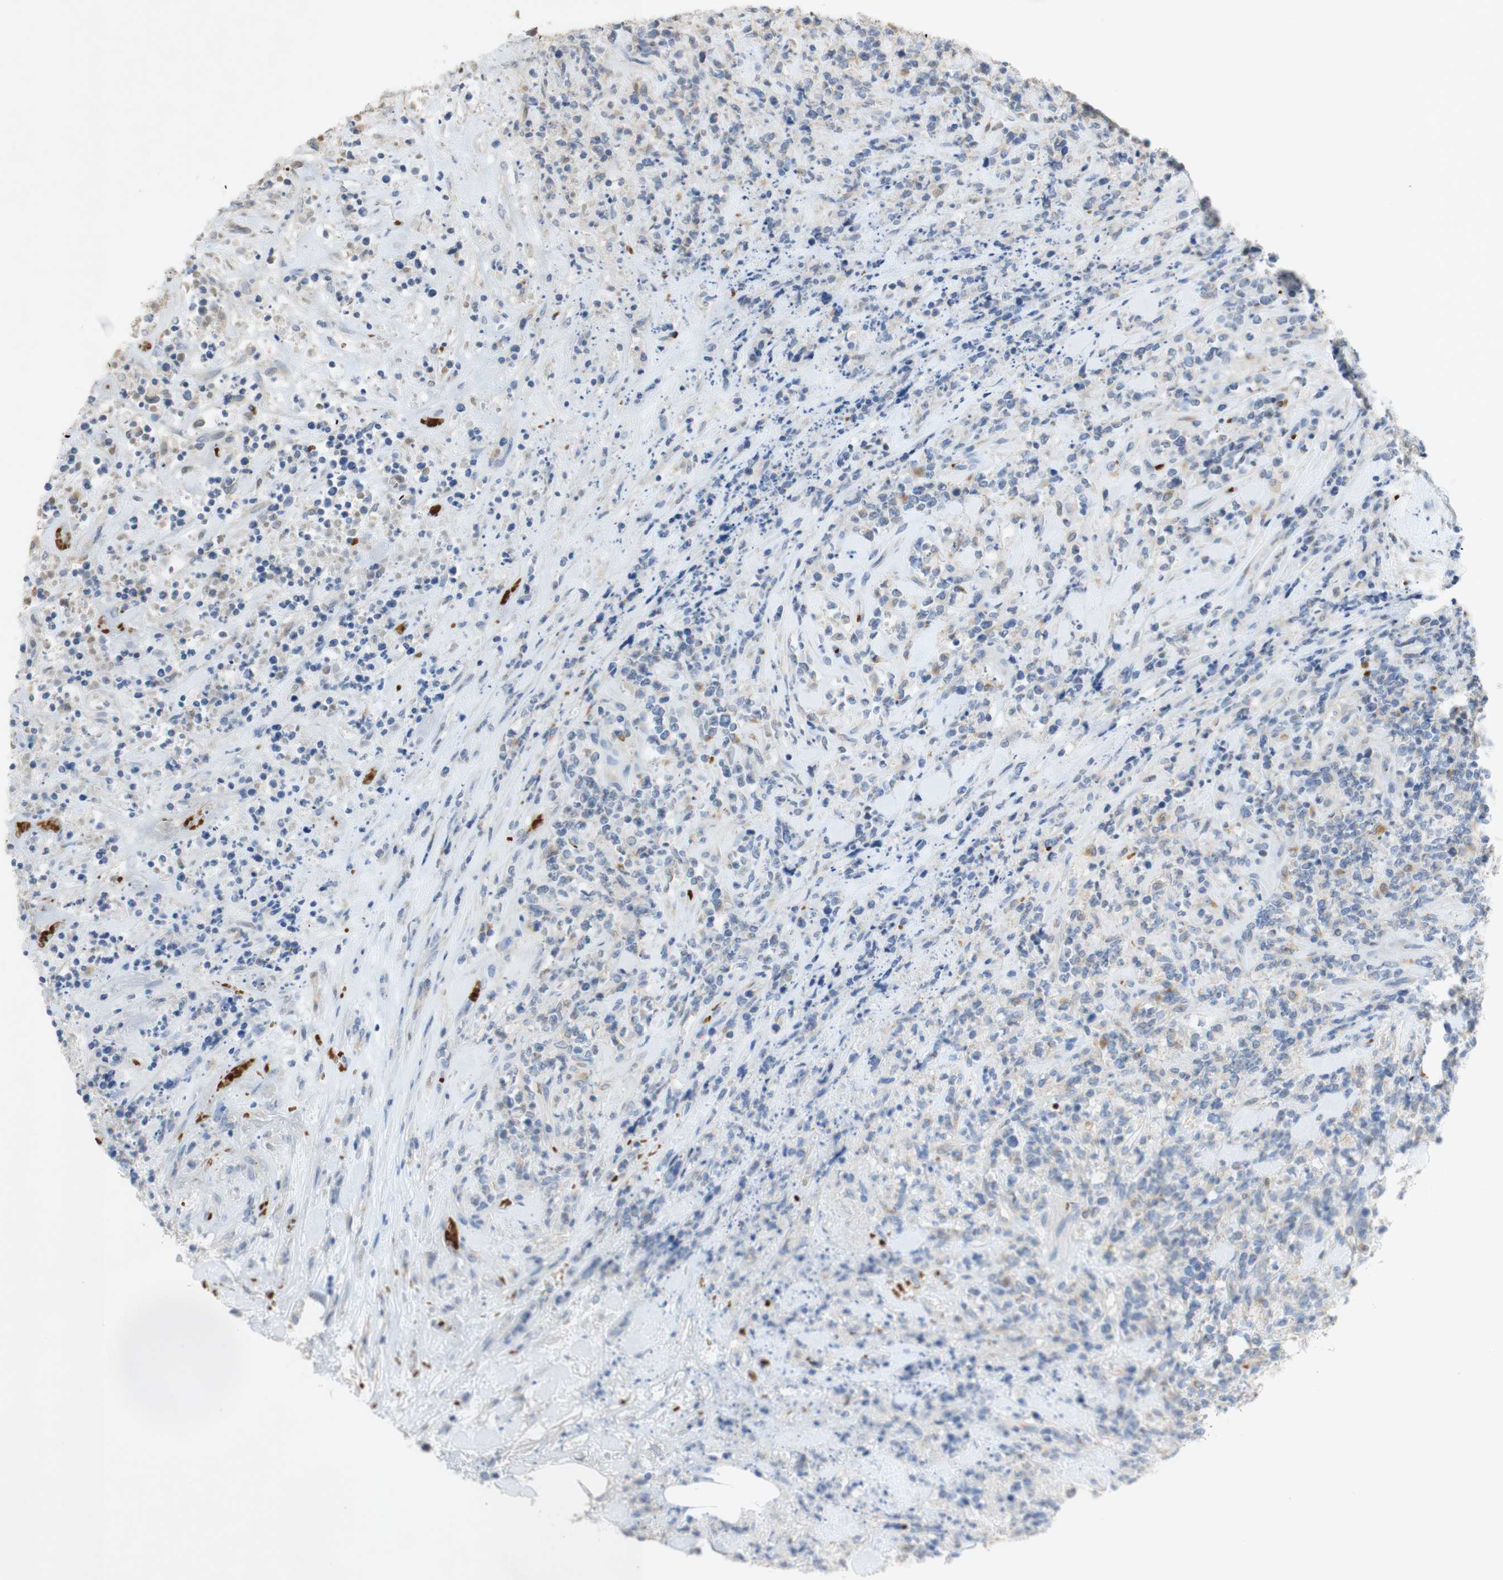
{"staining": {"intensity": "negative", "quantity": "none", "location": "none"}, "tissue": "lymphoma", "cell_type": "Tumor cells", "image_type": "cancer", "snomed": [{"axis": "morphology", "description": "Malignant lymphoma, non-Hodgkin's type, High grade"}, {"axis": "topography", "description": "Soft tissue"}], "caption": "This is an immunohistochemistry (IHC) photomicrograph of human lymphoma. There is no positivity in tumor cells.", "gene": "EPO", "patient": {"sex": "male", "age": 18}}